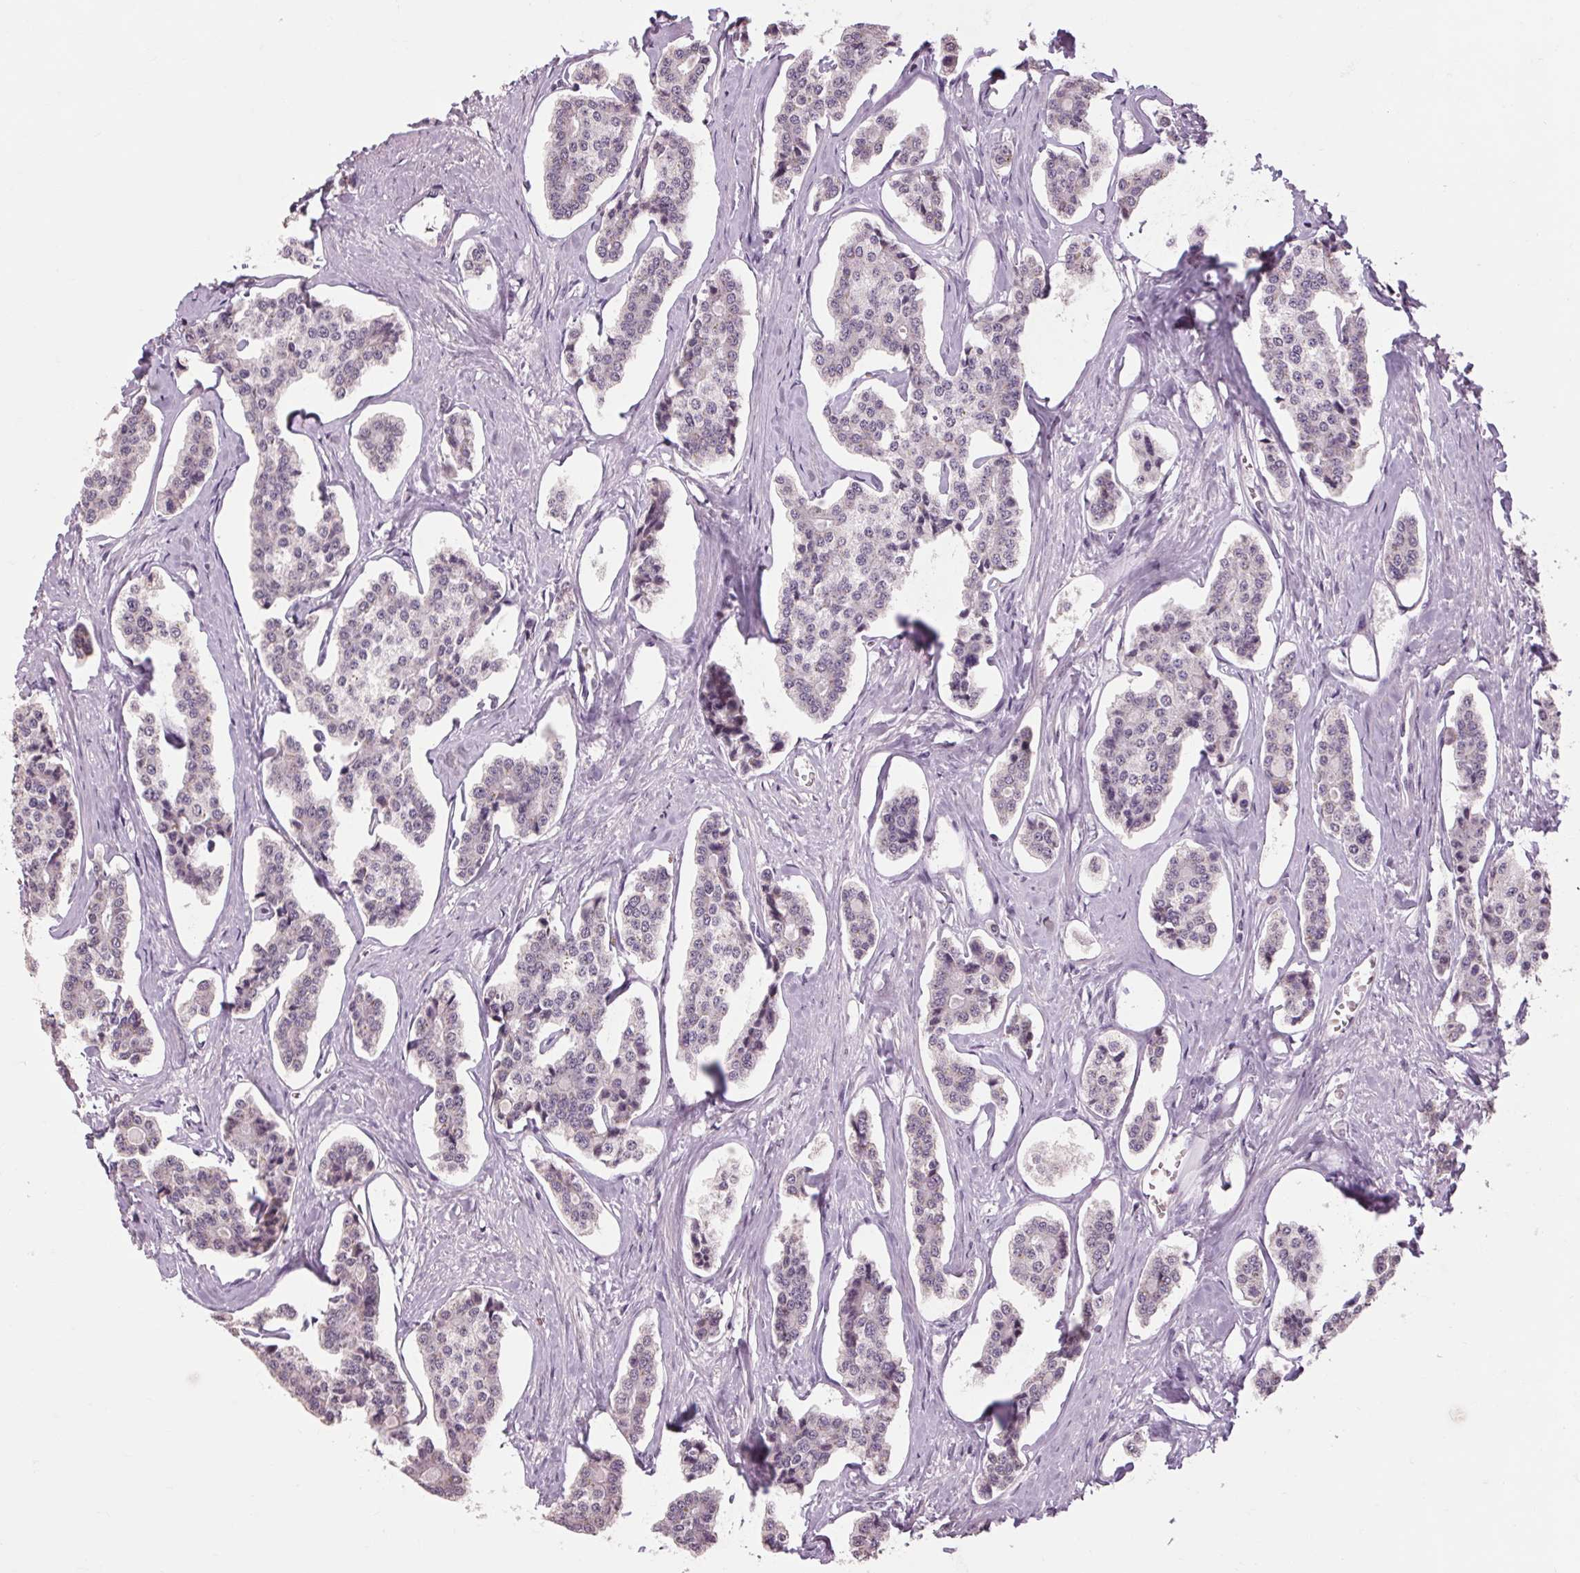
{"staining": {"intensity": "negative", "quantity": "none", "location": "none"}, "tissue": "carcinoid", "cell_type": "Tumor cells", "image_type": "cancer", "snomed": [{"axis": "morphology", "description": "Carcinoid, malignant, NOS"}, {"axis": "topography", "description": "Small intestine"}], "caption": "A high-resolution histopathology image shows immunohistochemistry staining of malignant carcinoid, which shows no significant staining in tumor cells. (DAB (3,3'-diaminobenzidine) IHC visualized using brightfield microscopy, high magnification).", "gene": "POMC", "patient": {"sex": "female", "age": 65}}